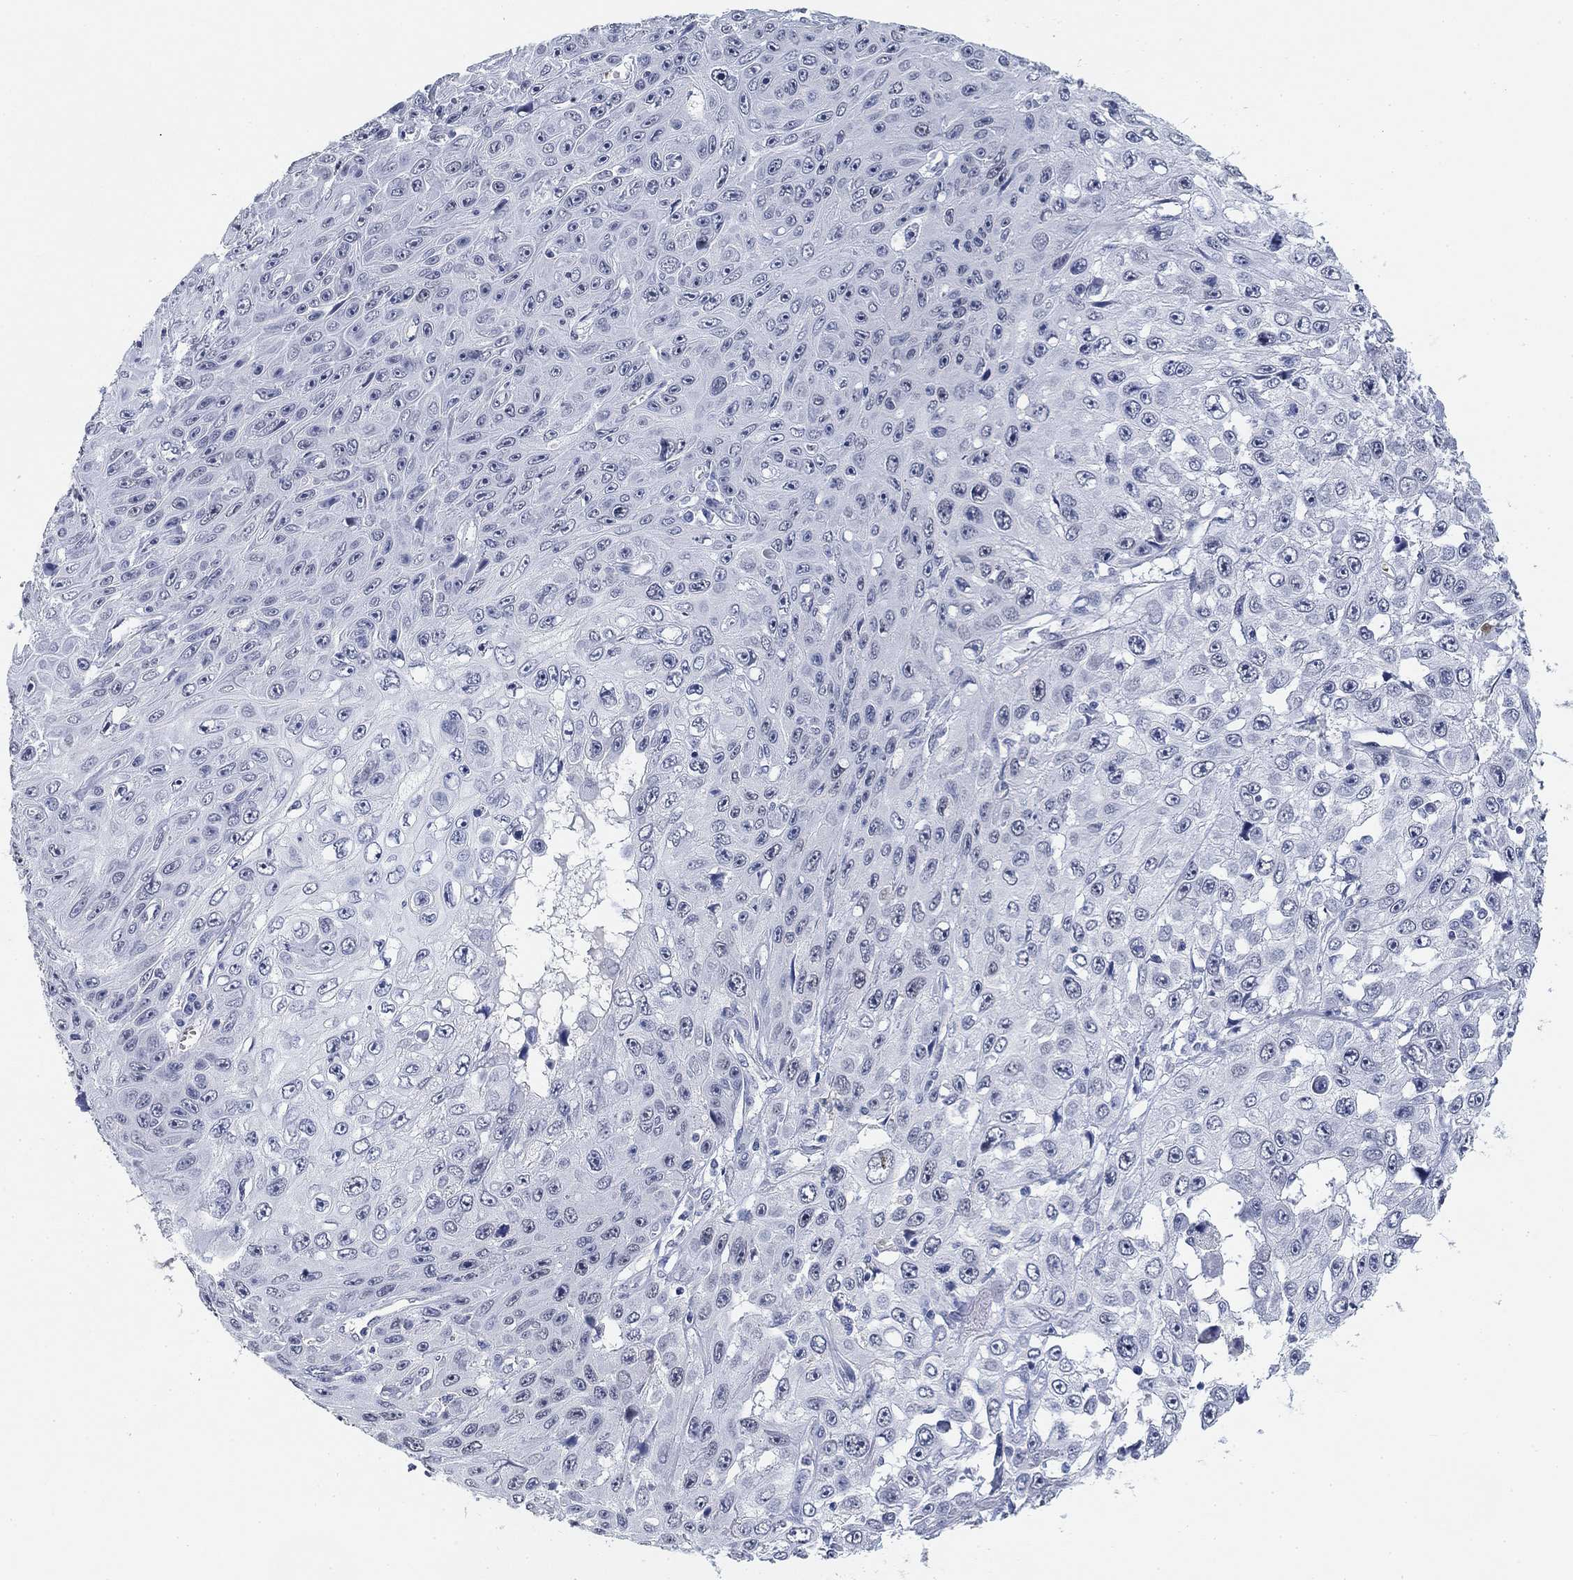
{"staining": {"intensity": "negative", "quantity": "none", "location": "none"}, "tissue": "skin cancer", "cell_type": "Tumor cells", "image_type": "cancer", "snomed": [{"axis": "morphology", "description": "Squamous cell carcinoma, NOS"}, {"axis": "topography", "description": "Skin"}], "caption": "Immunohistochemistry (IHC) photomicrograph of skin cancer (squamous cell carcinoma) stained for a protein (brown), which displays no positivity in tumor cells.", "gene": "PAX6", "patient": {"sex": "male", "age": 82}}